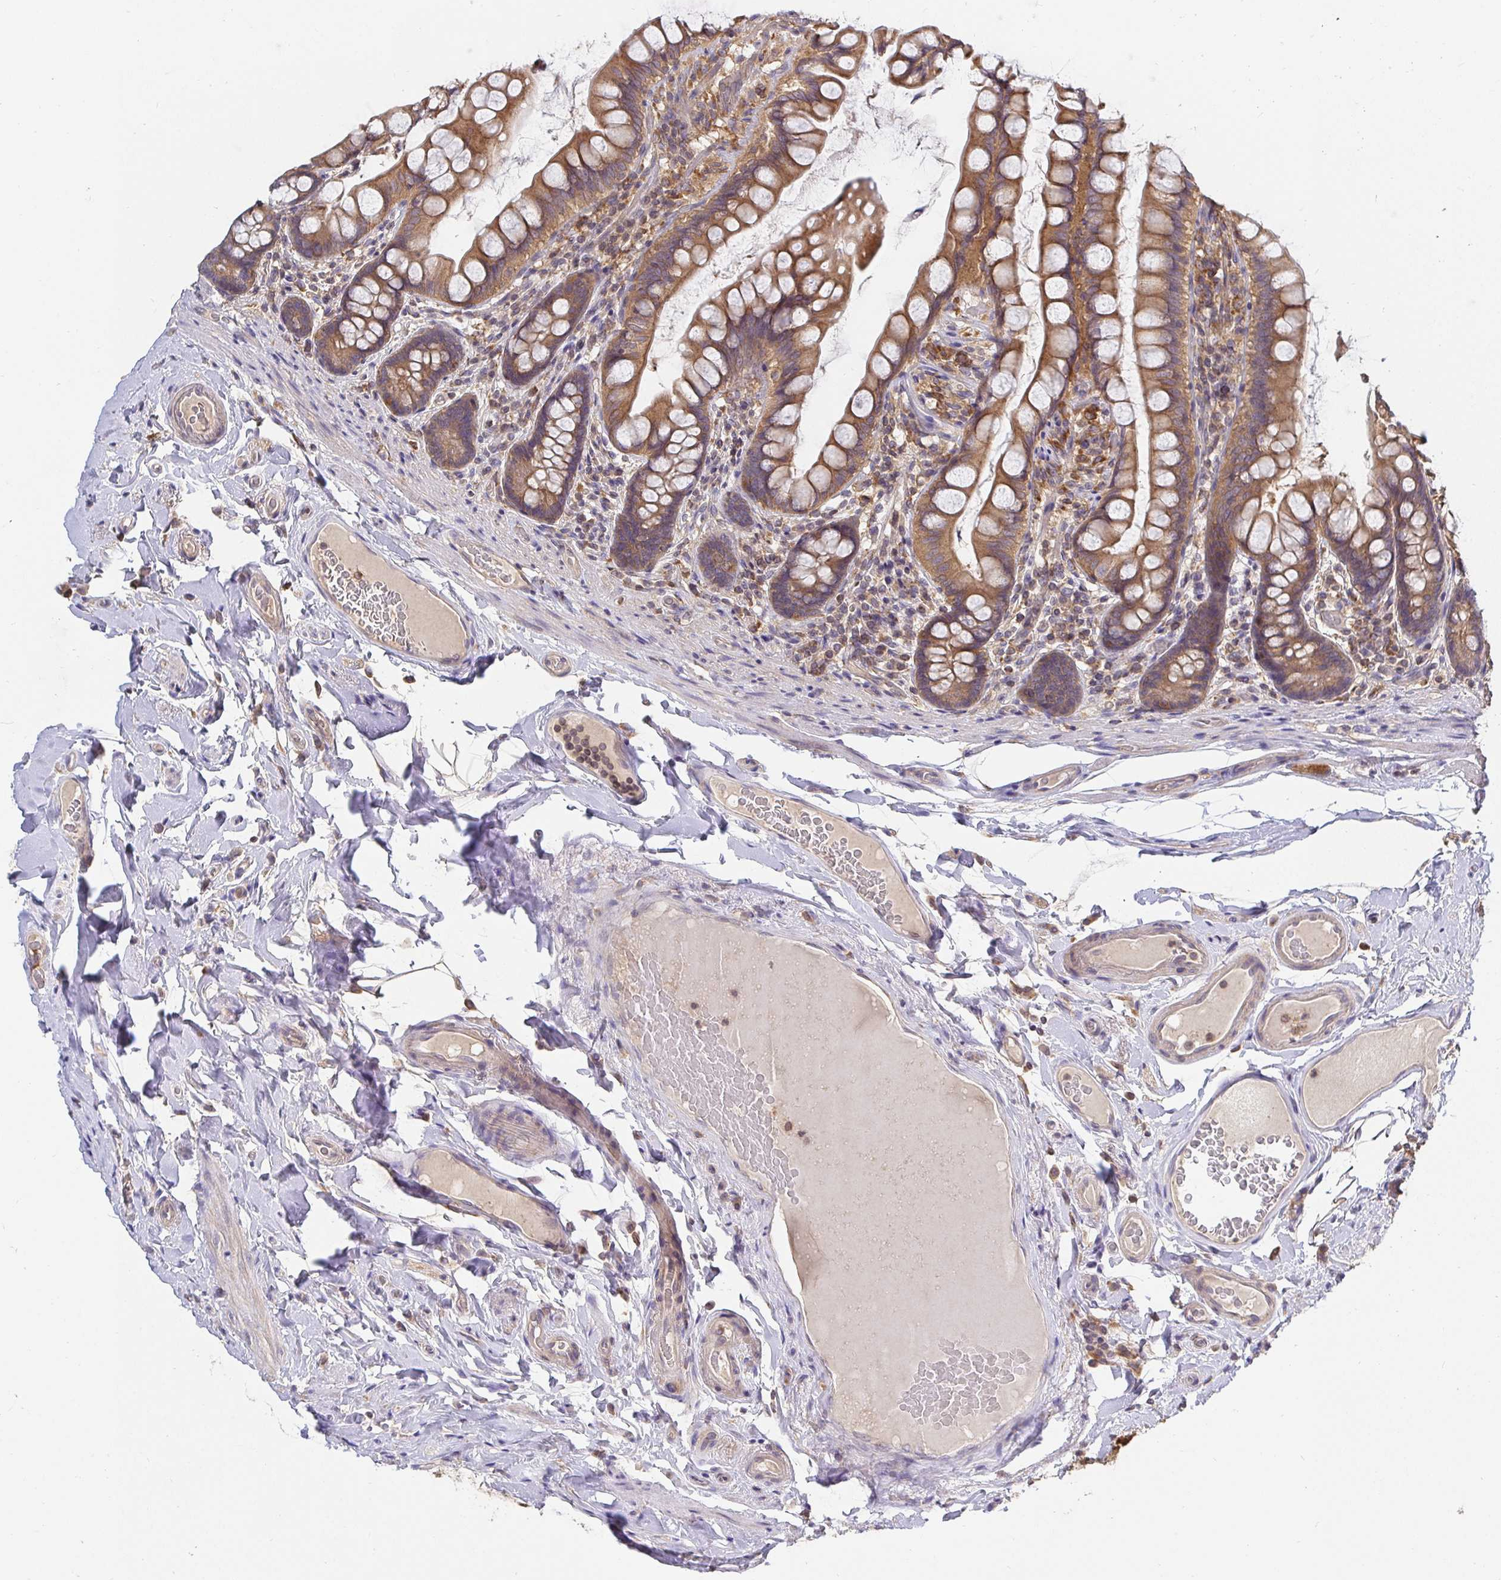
{"staining": {"intensity": "moderate", "quantity": ">75%", "location": "cytoplasmic/membranous"}, "tissue": "small intestine", "cell_type": "Glandular cells", "image_type": "normal", "snomed": [{"axis": "morphology", "description": "Normal tissue, NOS"}, {"axis": "topography", "description": "Small intestine"}], "caption": "Unremarkable small intestine reveals moderate cytoplasmic/membranous expression in approximately >75% of glandular cells.", "gene": "ATP6V1F", "patient": {"sex": "male", "age": 70}}